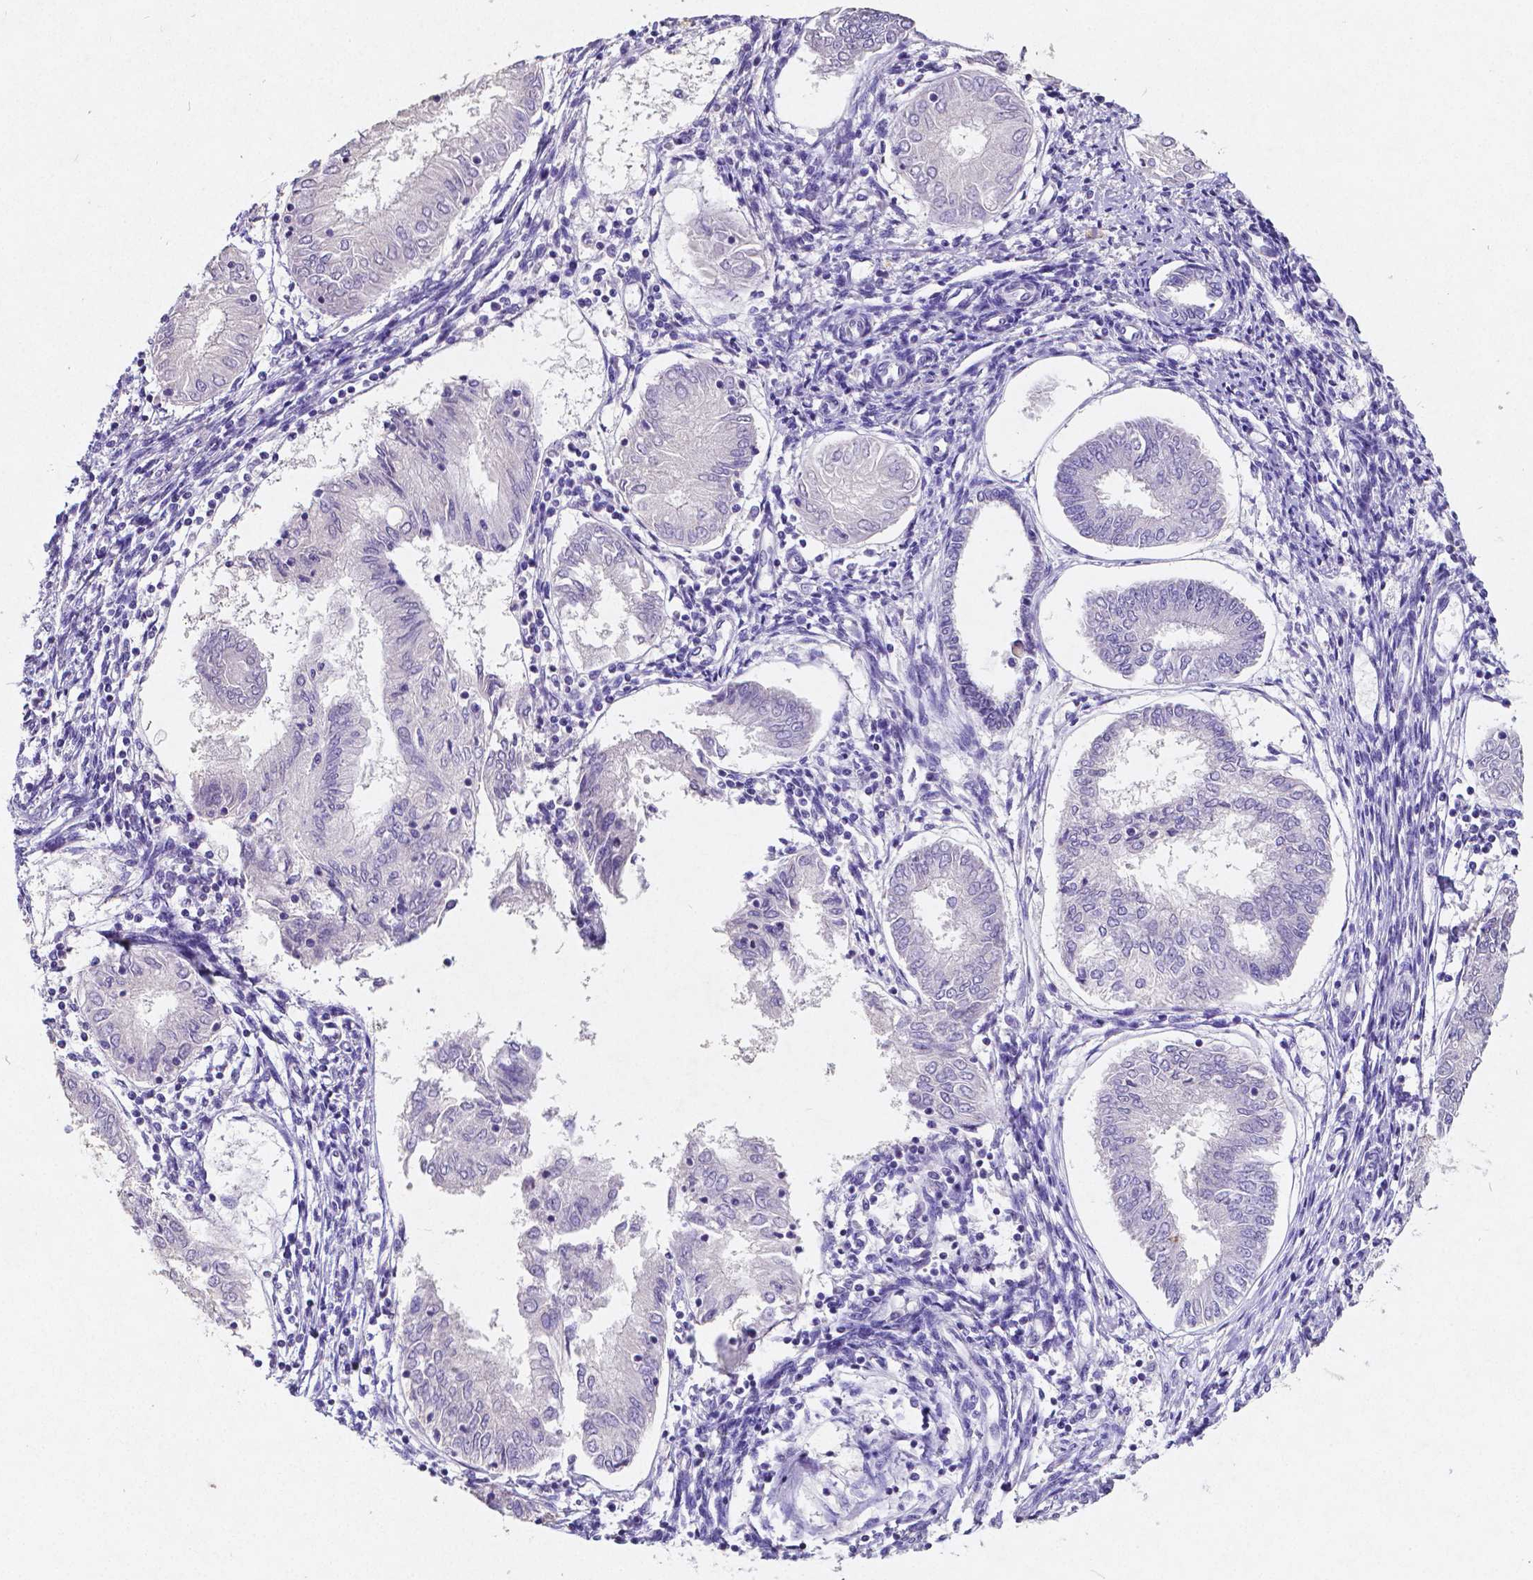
{"staining": {"intensity": "negative", "quantity": "none", "location": "none"}, "tissue": "endometrial cancer", "cell_type": "Tumor cells", "image_type": "cancer", "snomed": [{"axis": "morphology", "description": "Adenocarcinoma, NOS"}, {"axis": "topography", "description": "Endometrium"}], "caption": "IHC photomicrograph of human endometrial adenocarcinoma stained for a protein (brown), which reveals no positivity in tumor cells. The staining was performed using DAB to visualize the protein expression in brown, while the nuclei were stained in blue with hematoxylin (Magnification: 20x).", "gene": "SATB2", "patient": {"sex": "female", "age": 68}}